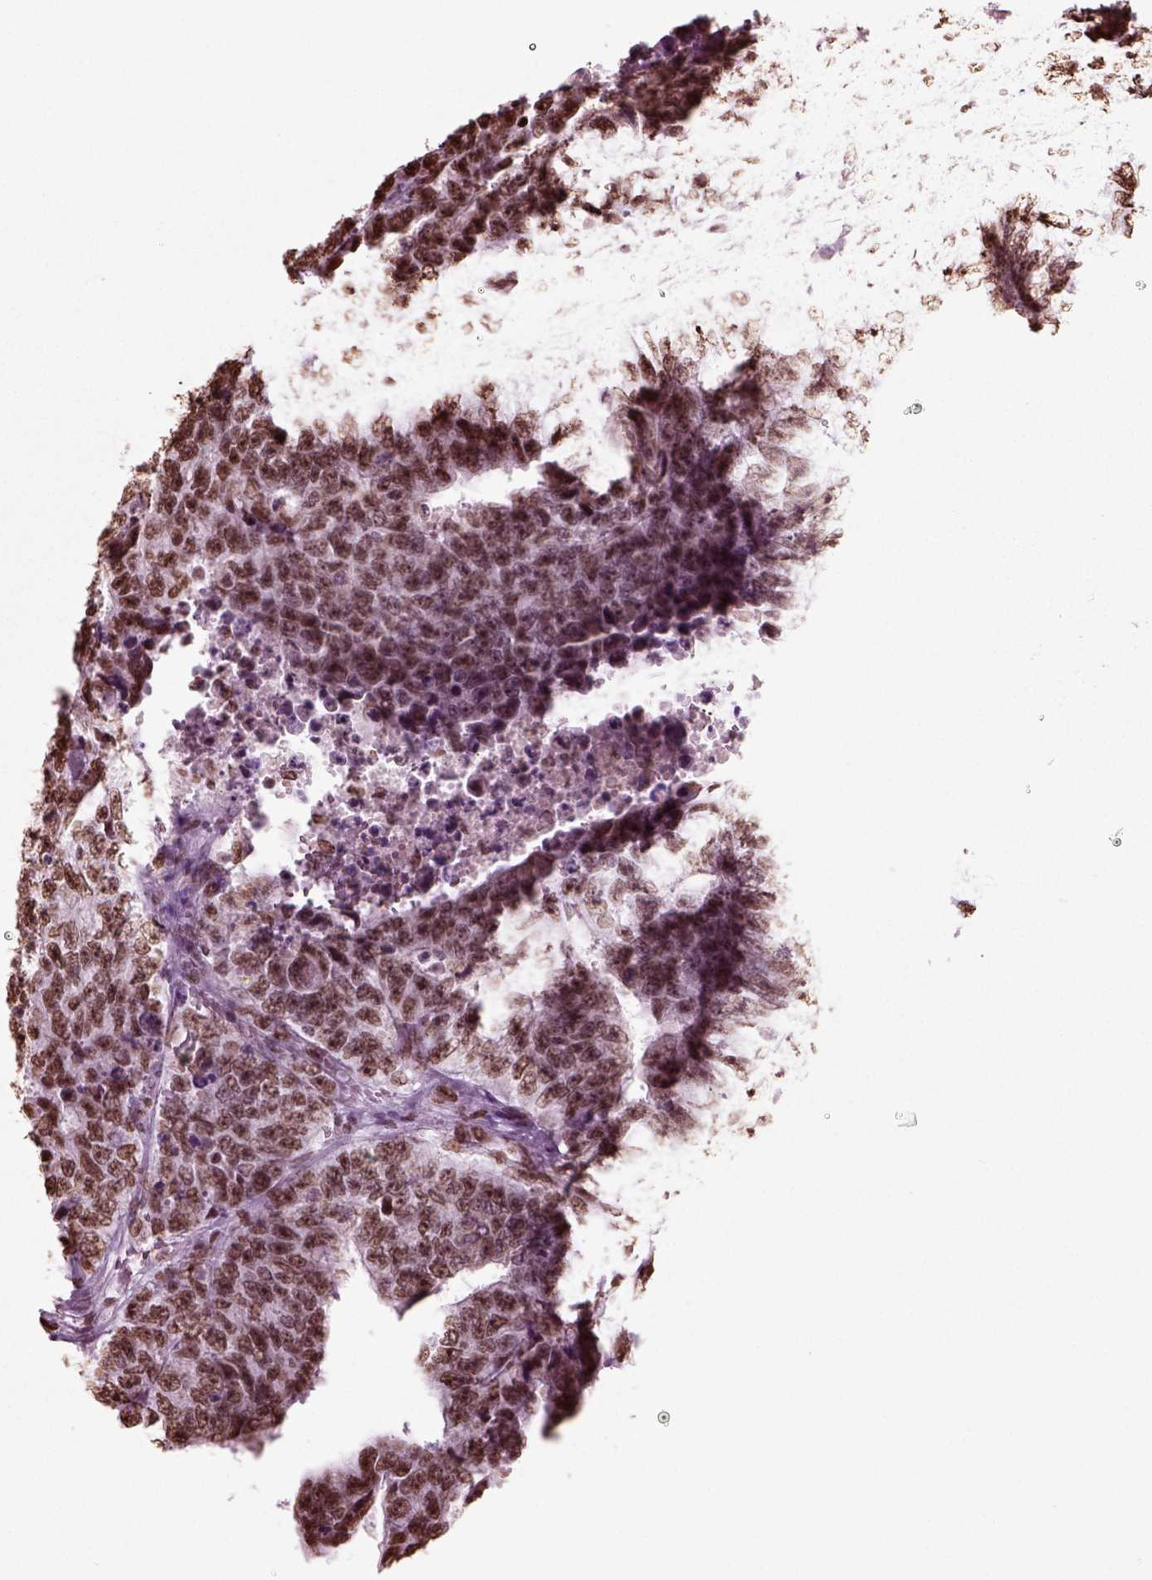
{"staining": {"intensity": "moderate", "quantity": ">75%", "location": "nuclear"}, "tissue": "testis cancer", "cell_type": "Tumor cells", "image_type": "cancer", "snomed": [{"axis": "morphology", "description": "Carcinoma, Embryonal, NOS"}, {"axis": "topography", "description": "Testis"}], "caption": "Human testis cancer (embryonal carcinoma) stained with a brown dye displays moderate nuclear positive expression in about >75% of tumor cells.", "gene": "POLR1H", "patient": {"sex": "male", "age": 24}}